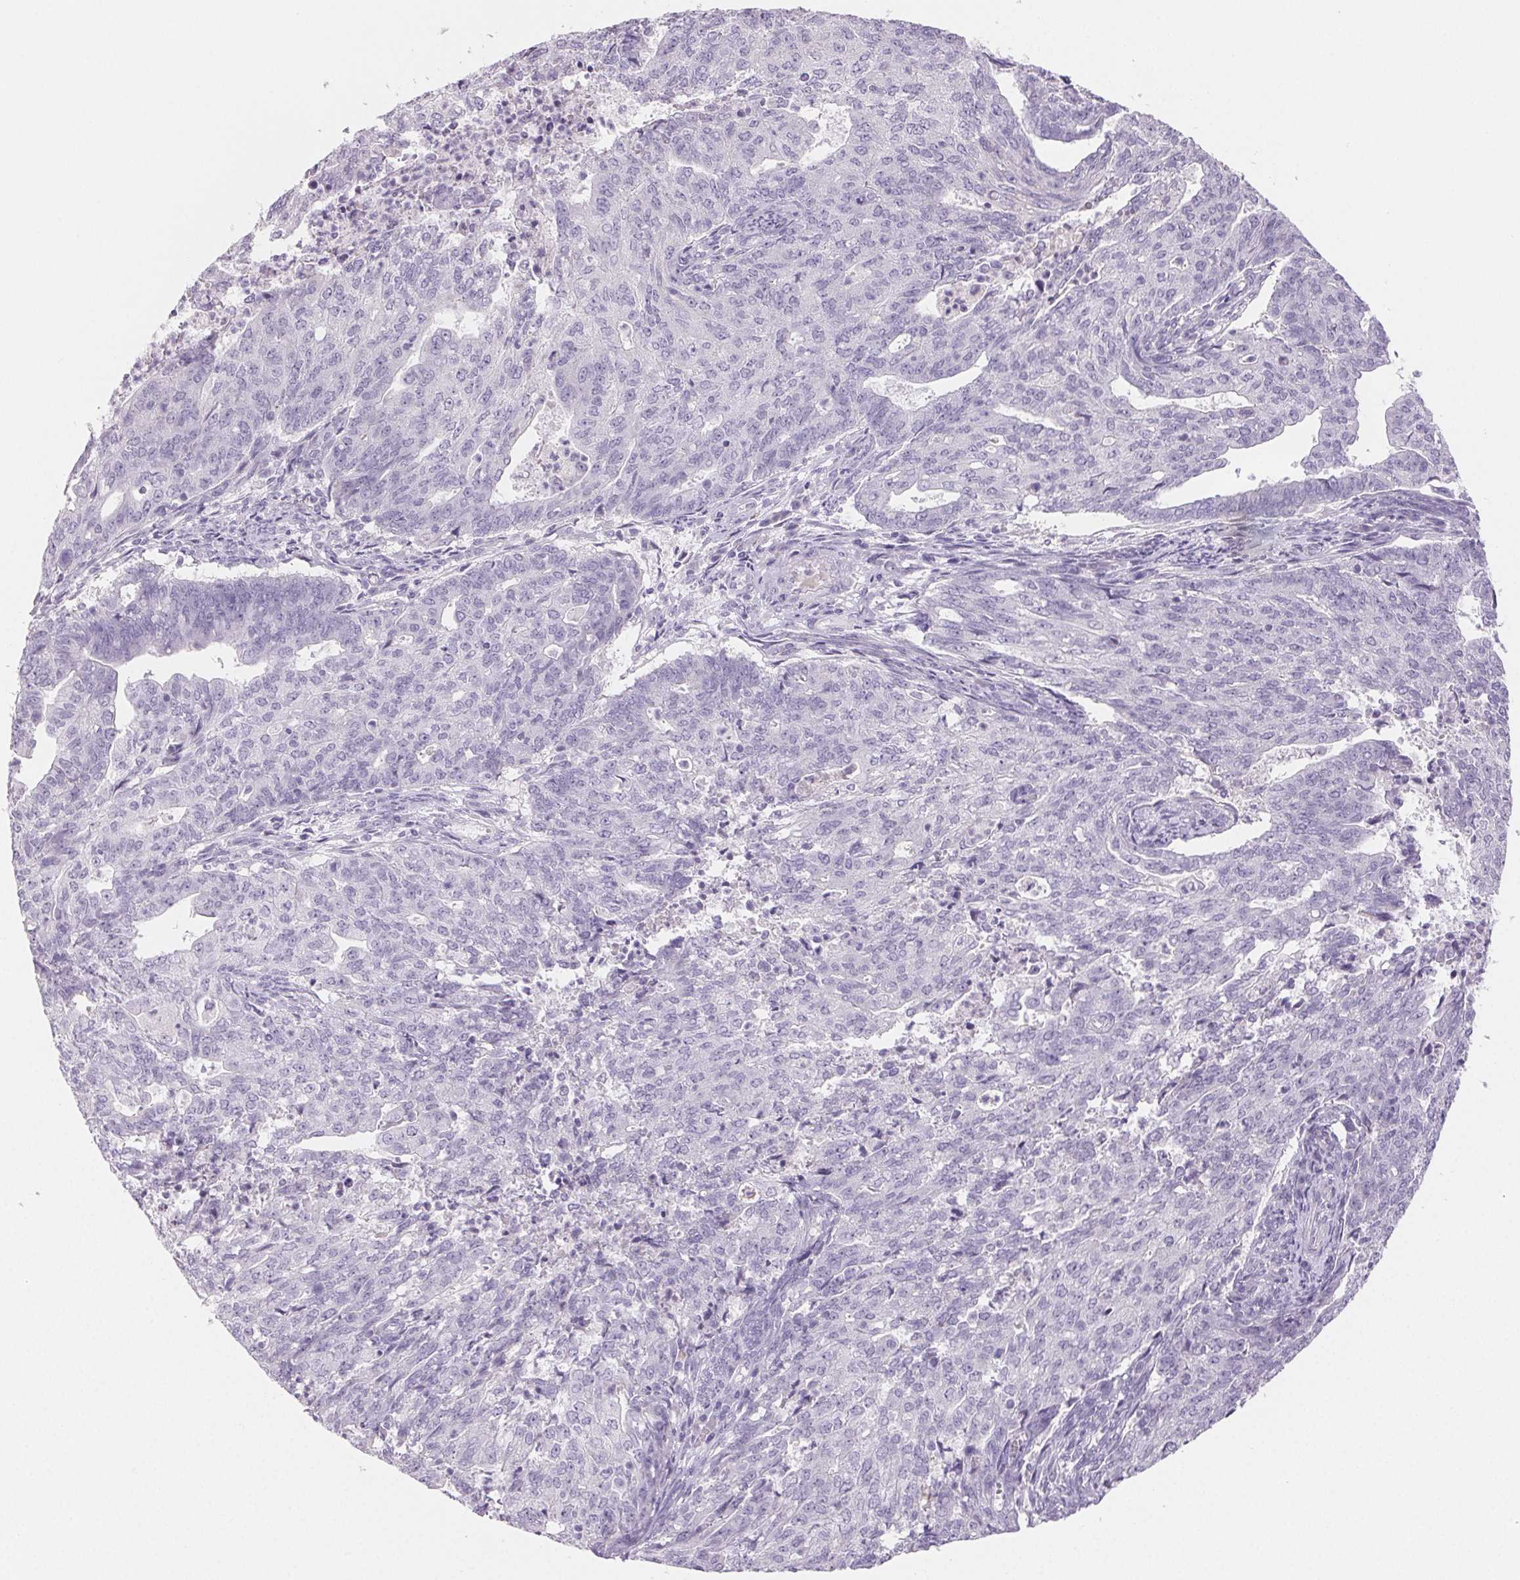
{"staining": {"intensity": "negative", "quantity": "none", "location": "none"}, "tissue": "endometrial cancer", "cell_type": "Tumor cells", "image_type": "cancer", "snomed": [{"axis": "morphology", "description": "Adenocarcinoma, NOS"}, {"axis": "topography", "description": "Endometrium"}], "caption": "Tumor cells show no significant protein positivity in endometrial cancer. (DAB immunohistochemistry visualized using brightfield microscopy, high magnification).", "gene": "BPIFB2", "patient": {"sex": "female", "age": 82}}